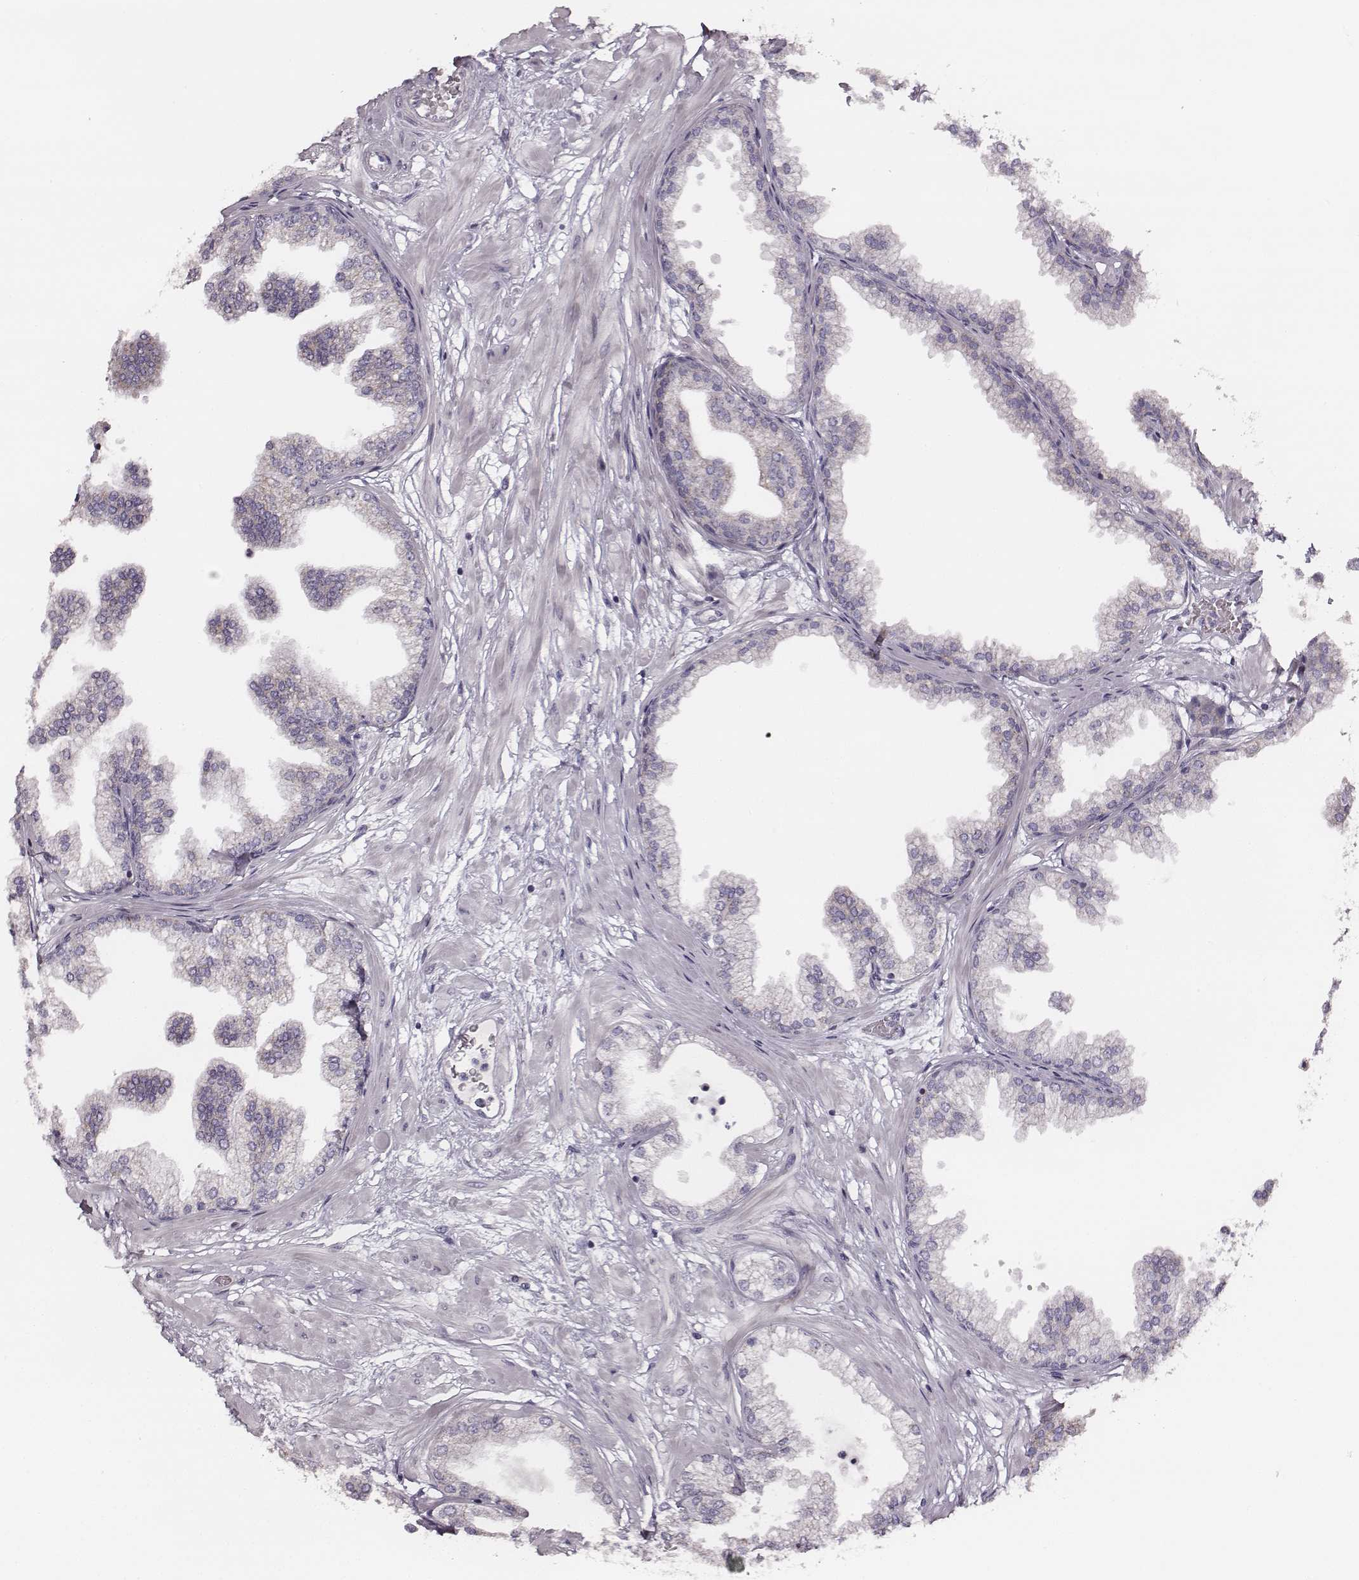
{"staining": {"intensity": "negative", "quantity": "none", "location": "none"}, "tissue": "prostate", "cell_type": "Glandular cells", "image_type": "normal", "snomed": [{"axis": "morphology", "description": "Normal tissue, NOS"}, {"axis": "topography", "description": "Prostate"}], "caption": "DAB immunohistochemical staining of benign prostate exhibits no significant positivity in glandular cells.", "gene": "UBL4B", "patient": {"sex": "male", "age": 37}}